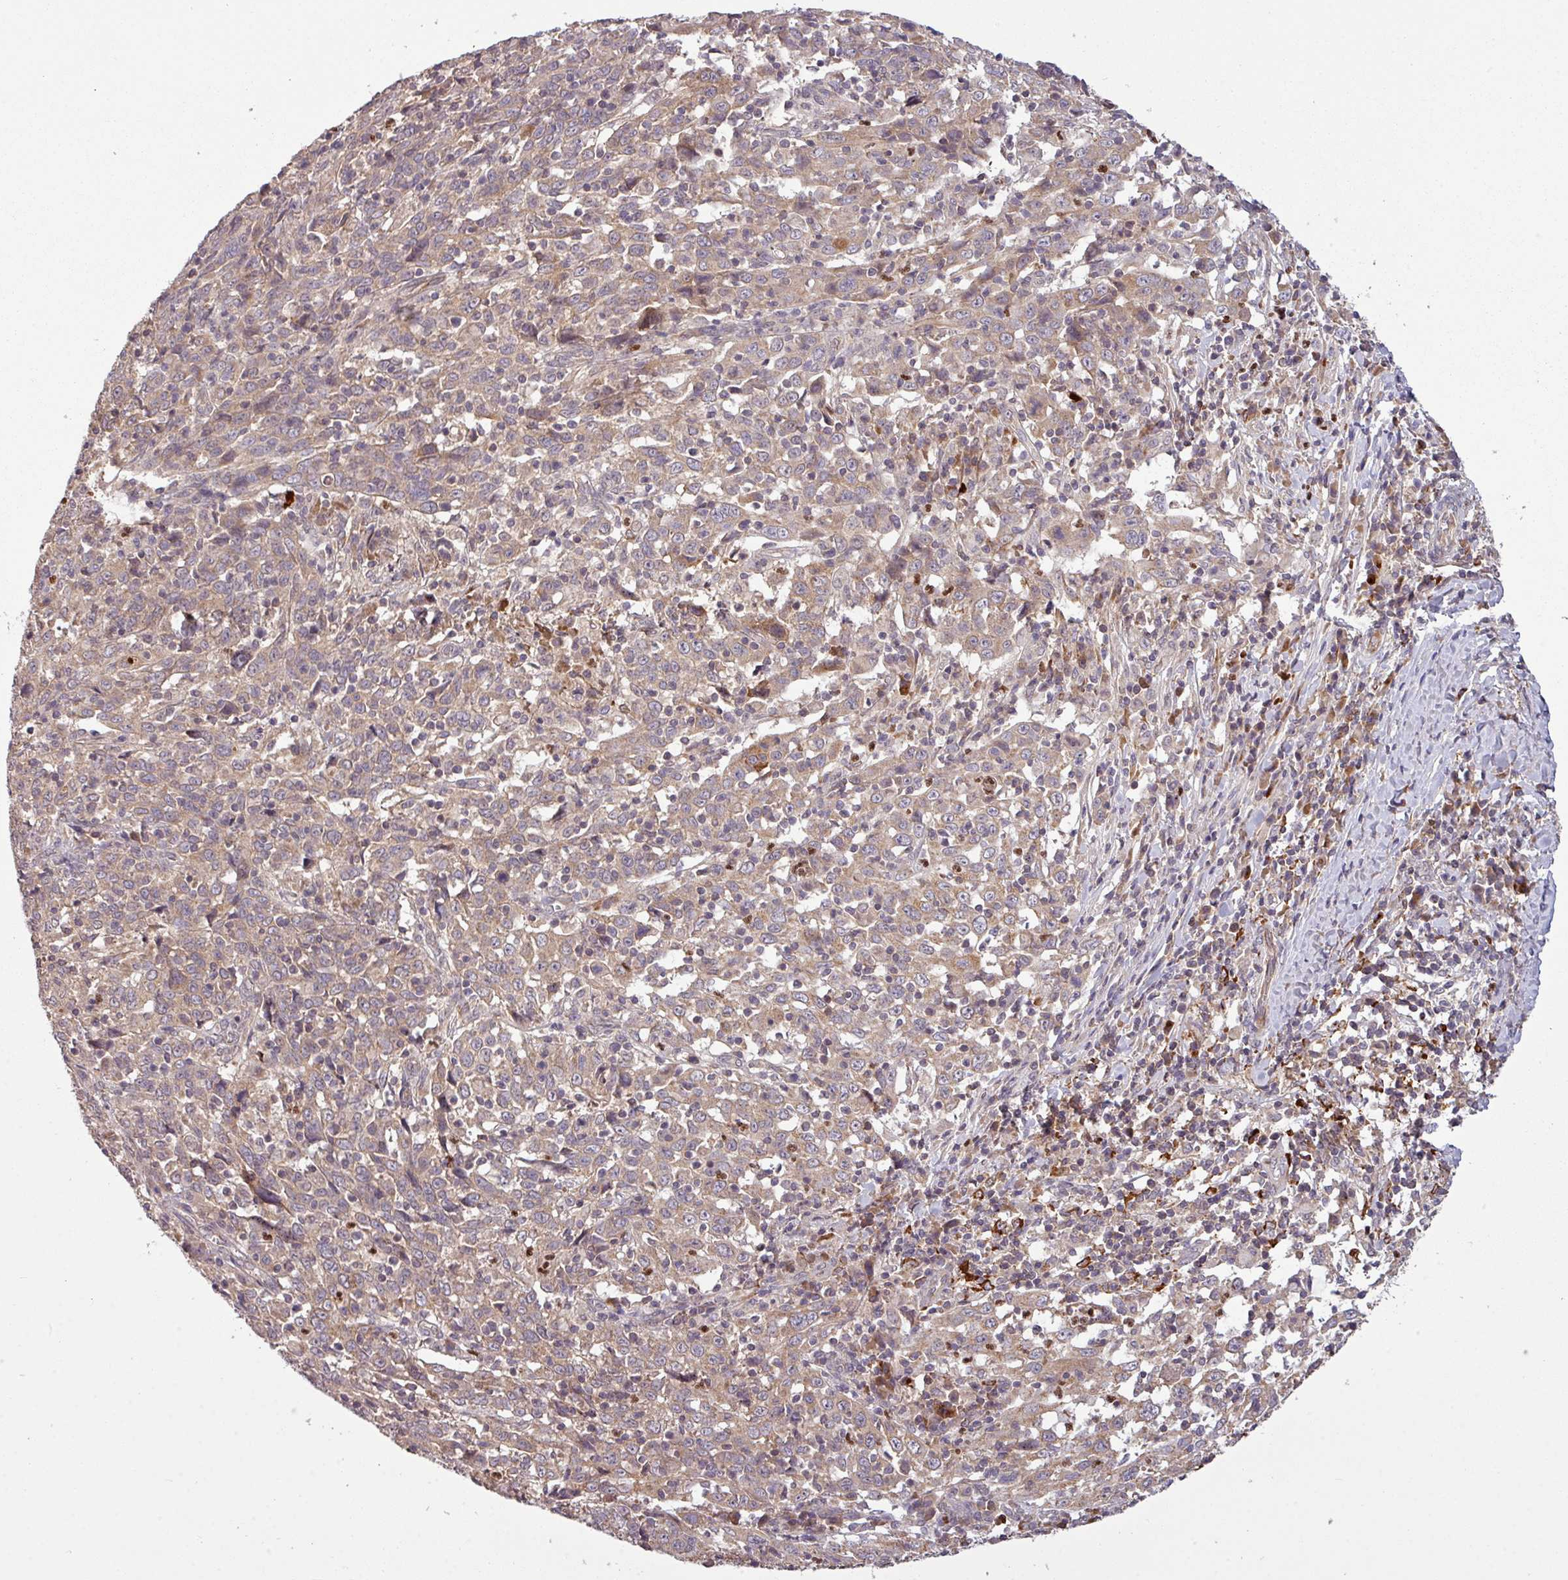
{"staining": {"intensity": "weak", "quantity": ">75%", "location": "cytoplasmic/membranous"}, "tissue": "cervical cancer", "cell_type": "Tumor cells", "image_type": "cancer", "snomed": [{"axis": "morphology", "description": "Squamous cell carcinoma, NOS"}, {"axis": "topography", "description": "Cervix"}], "caption": "This histopathology image reveals cervical cancer (squamous cell carcinoma) stained with IHC to label a protein in brown. The cytoplasmic/membranous of tumor cells show weak positivity for the protein. Nuclei are counter-stained blue.", "gene": "PAPLN", "patient": {"sex": "female", "age": 46}}